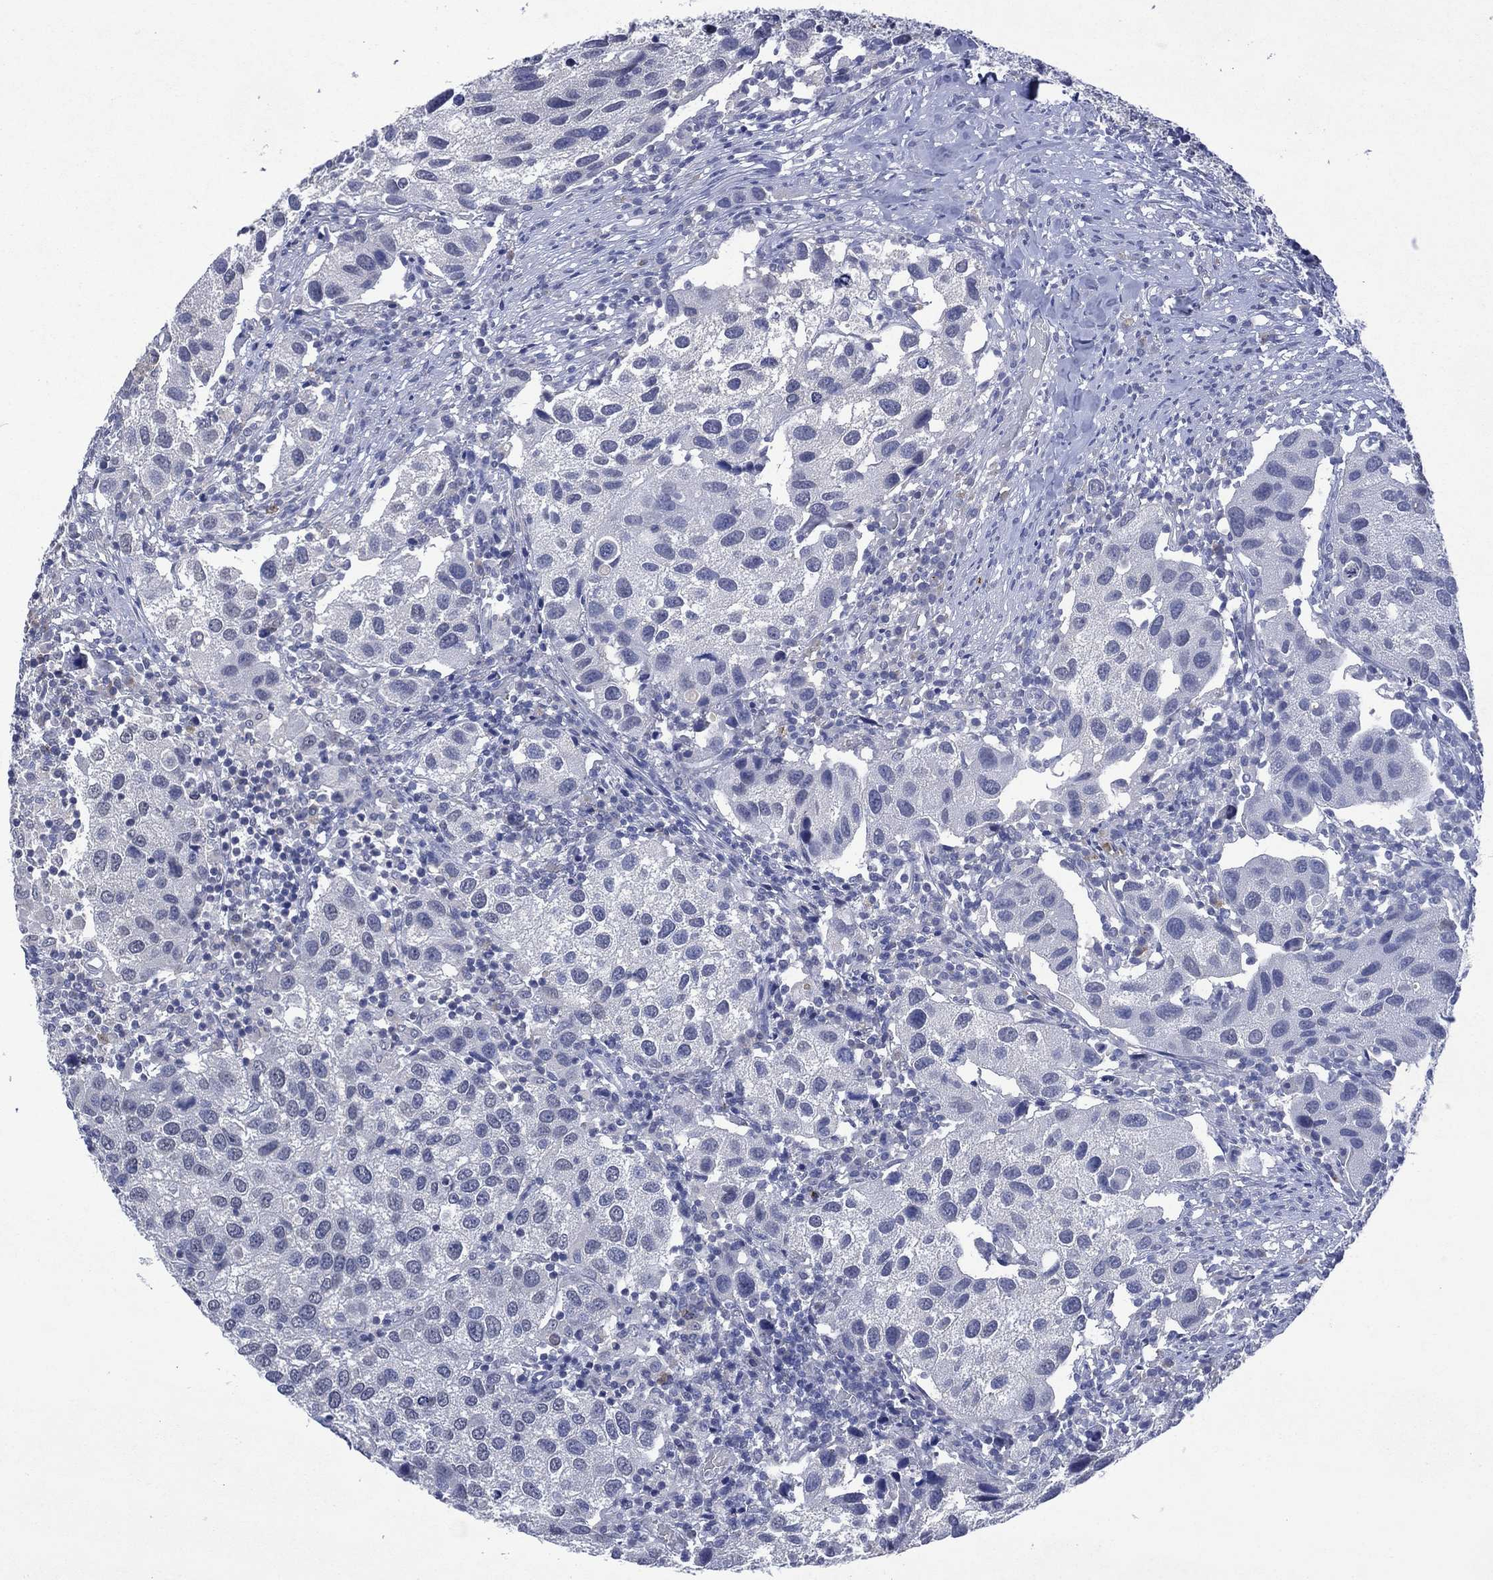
{"staining": {"intensity": "negative", "quantity": "none", "location": "none"}, "tissue": "urothelial cancer", "cell_type": "Tumor cells", "image_type": "cancer", "snomed": [{"axis": "morphology", "description": "Urothelial carcinoma, High grade"}, {"axis": "topography", "description": "Urinary bladder"}], "caption": "Immunohistochemistry of high-grade urothelial carcinoma exhibits no positivity in tumor cells.", "gene": "ASB10", "patient": {"sex": "male", "age": 79}}